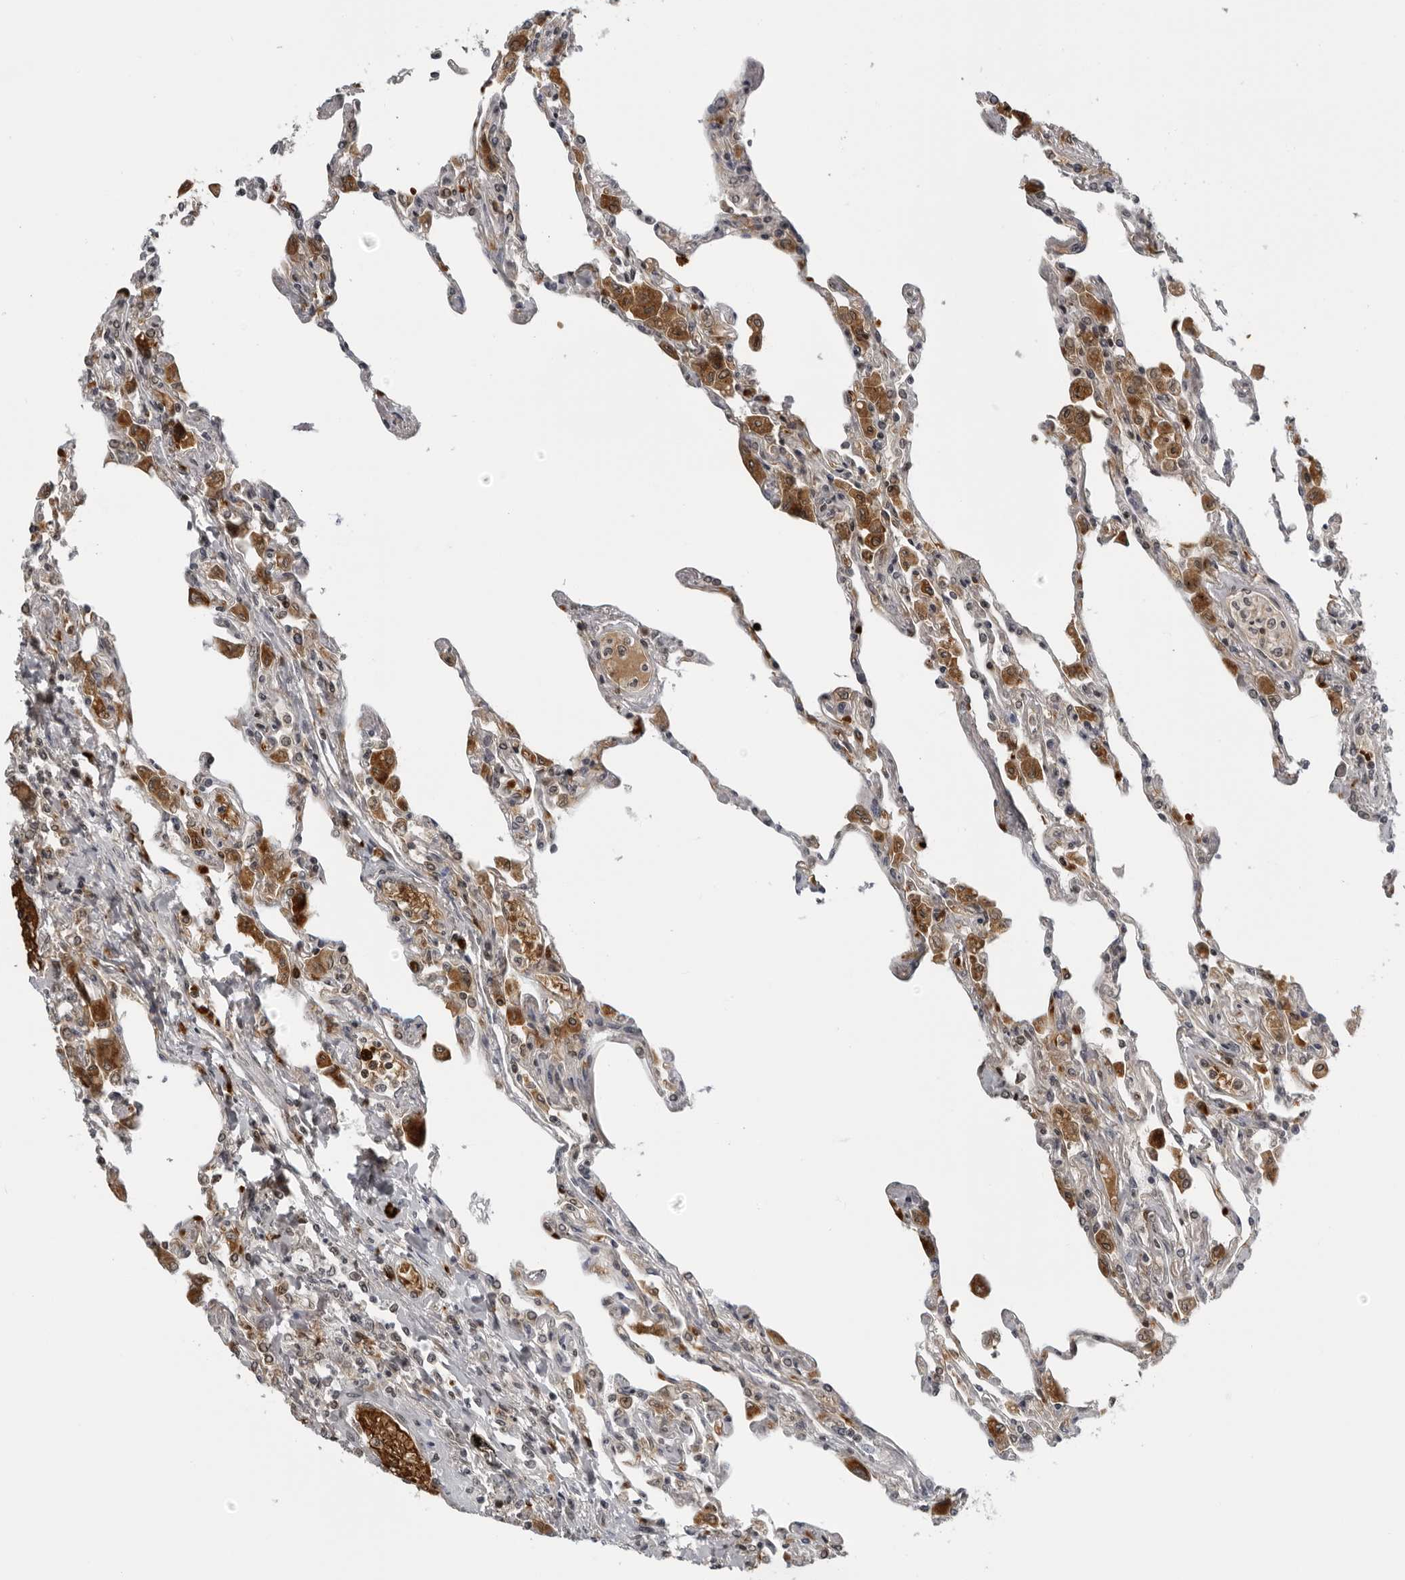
{"staining": {"intensity": "moderate", "quantity": "25%-75%", "location": "cytoplasmic/membranous,nuclear"}, "tissue": "lung", "cell_type": "Alveolar cells", "image_type": "normal", "snomed": [{"axis": "morphology", "description": "Normal tissue, NOS"}, {"axis": "topography", "description": "Bronchus"}, {"axis": "topography", "description": "Lung"}], "caption": "Protein positivity by immunohistochemistry demonstrates moderate cytoplasmic/membranous,nuclear positivity in approximately 25%-75% of alveolar cells in benign lung.", "gene": "THOP1", "patient": {"sex": "female", "age": 49}}